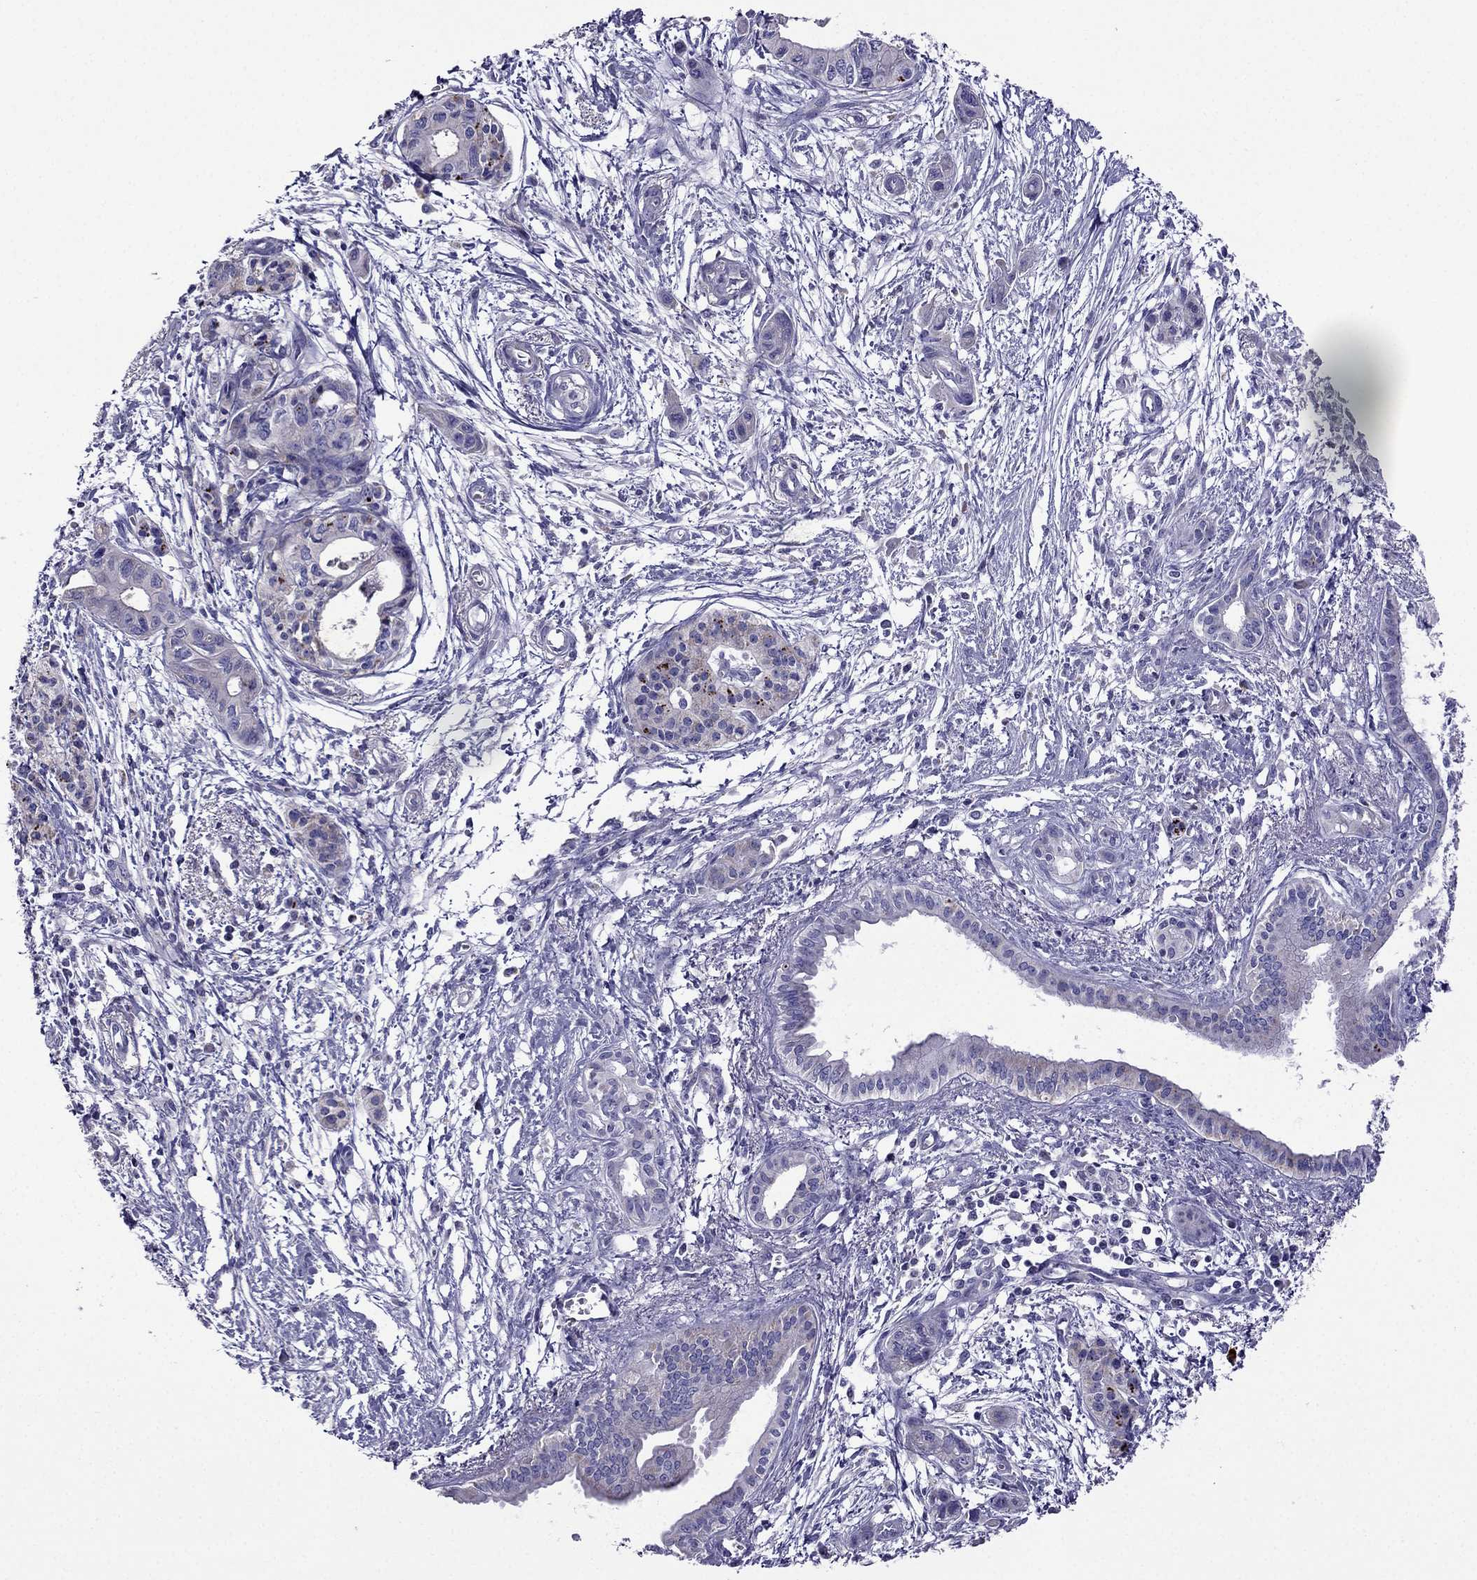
{"staining": {"intensity": "negative", "quantity": "none", "location": "none"}, "tissue": "pancreatic cancer", "cell_type": "Tumor cells", "image_type": "cancer", "snomed": [{"axis": "morphology", "description": "Adenocarcinoma, NOS"}, {"axis": "topography", "description": "Pancreas"}], "caption": "An immunohistochemistry (IHC) histopathology image of pancreatic adenocarcinoma is shown. There is no staining in tumor cells of pancreatic adenocarcinoma. The staining was performed using DAB to visualize the protein expression in brown, while the nuclei were stained in blue with hematoxylin (Magnification: 20x).", "gene": "DSC1", "patient": {"sex": "female", "age": 76}}